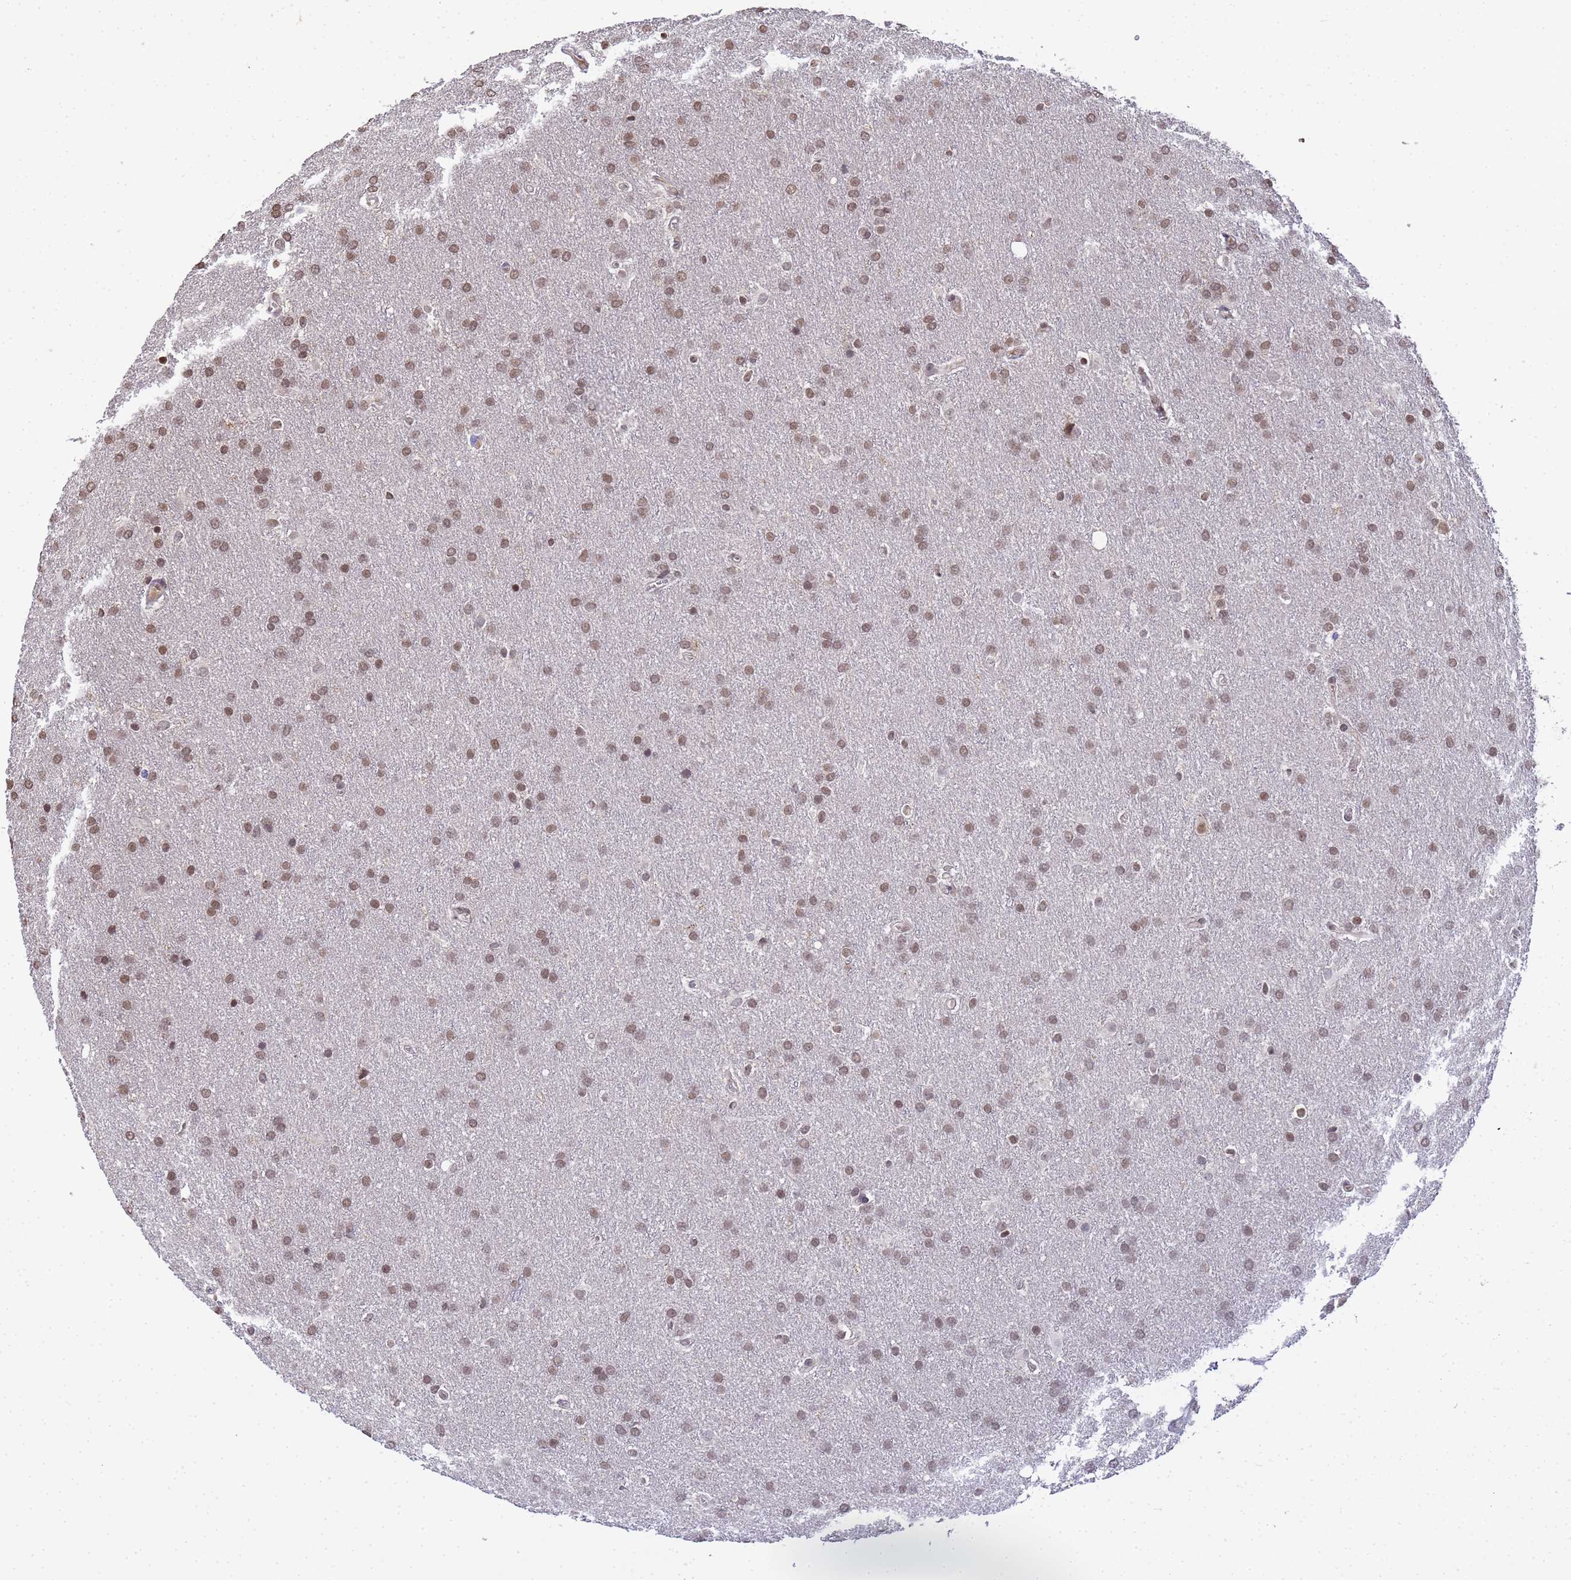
{"staining": {"intensity": "moderate", "quantity": ">75%", "location": "nuclear"}, "tissue": "glioma", "cell_type": "Tumor cells", "image_type": "cancer", "snomed": [{"axis": "morphology", "description": "Glioma, malignant, Low grade"}, {"axis": "topography", "description": "Brain"}], "caption": "Immunohistochemical staining of human malignant glioma (low-grade) displays moderate nuclear protein staining in approximately >75% of tumor cells.", "gene": "MYL7", "patient": {"sex": "female", "age": 32}}